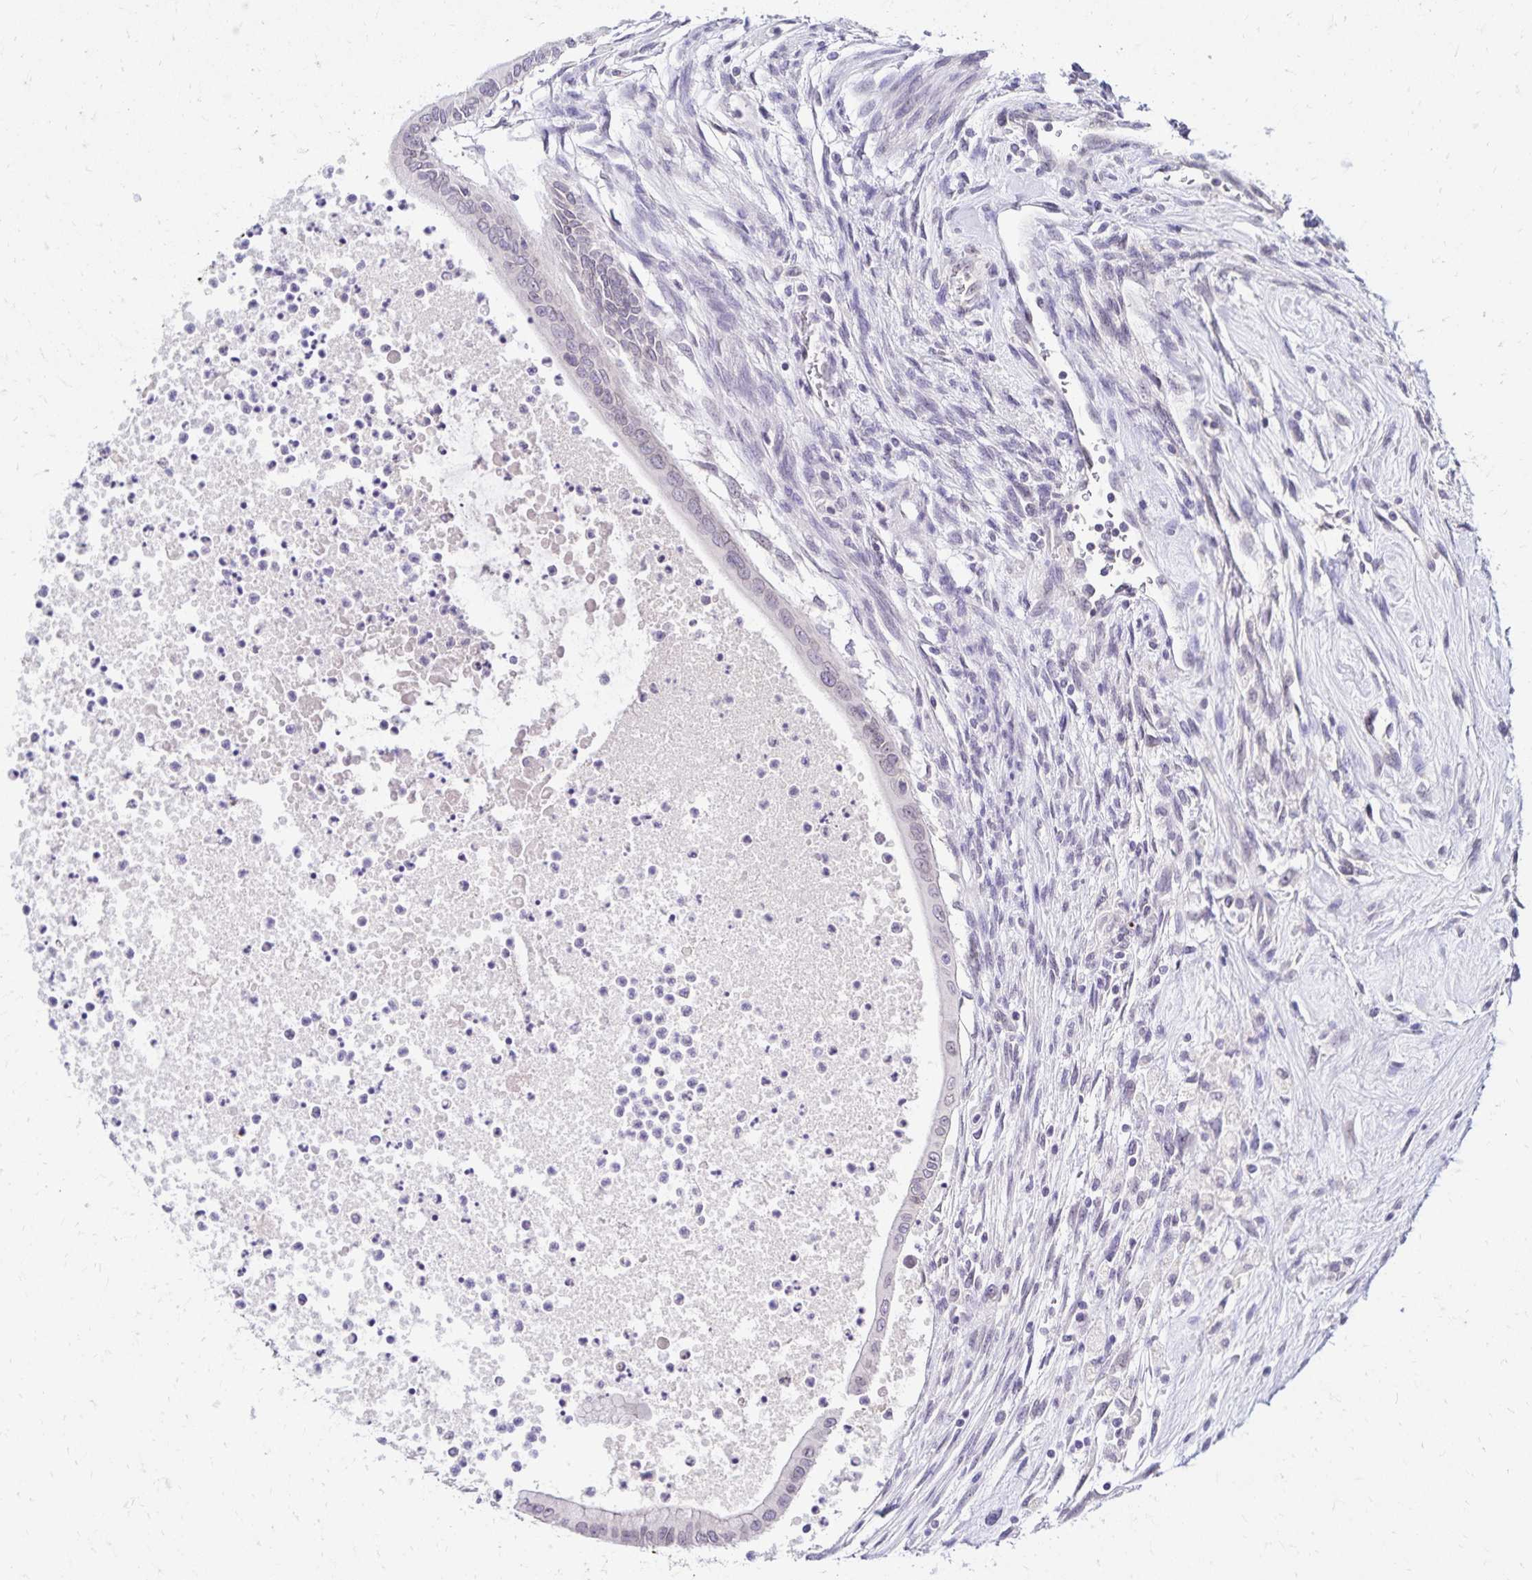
{"staining": {"intensity": "negative", "quantity": "none", "location": "none"}, "tissue": "testis cancer", "cell_type": "Tumor cells", "image_type": "cancer", "snomed": [{"axis": "morphology", "description": "Carcinoma, Embryonal, NOS"}, {"axis": "topography", "description": "Testis"}], "caption": "The histopathology image exhibits no significant expression in tumor cells of testis embryonal carcinoma.", "gene": "FAM166C", "patient": {"sex": "male", "age": 37}}